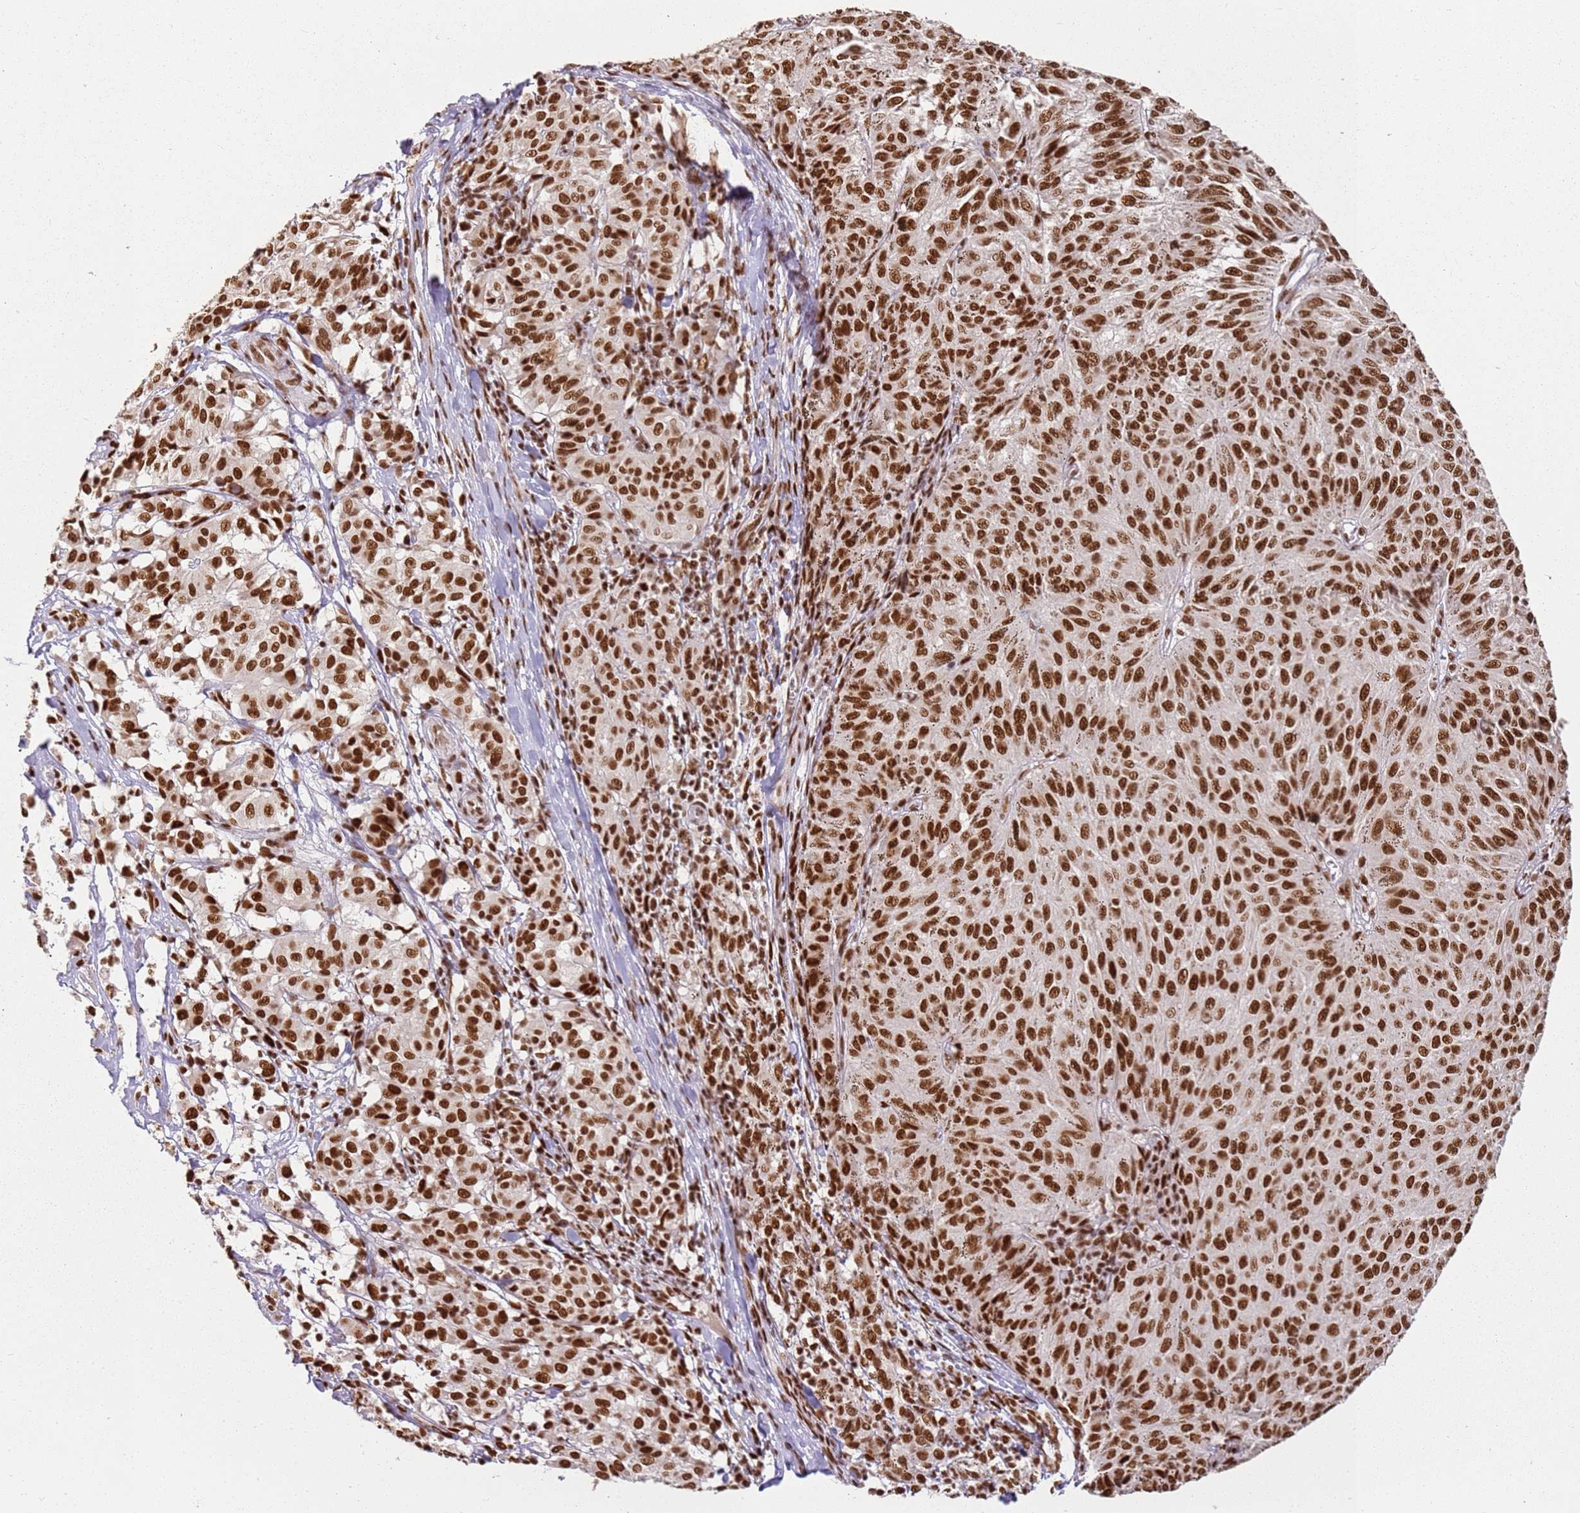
{"staining": {"intensity": "strong", "quantity": ">75%", "location": "nuclear"}, "tissue": "melanoma", "cell_type": "Tumor cells", "image_type": "cancer", "snomed": [{"axis": "morphology", "description": "Malignant melanoma, NOS"}, {"axis": "topography", "description": "Skin"}], "caption": "Tumor cells reveal strong nuclear staining in about >75% of cells in malignant melanoma.", "gene": "TENT4A", "patient": {"sex": "female", "age": 72}}